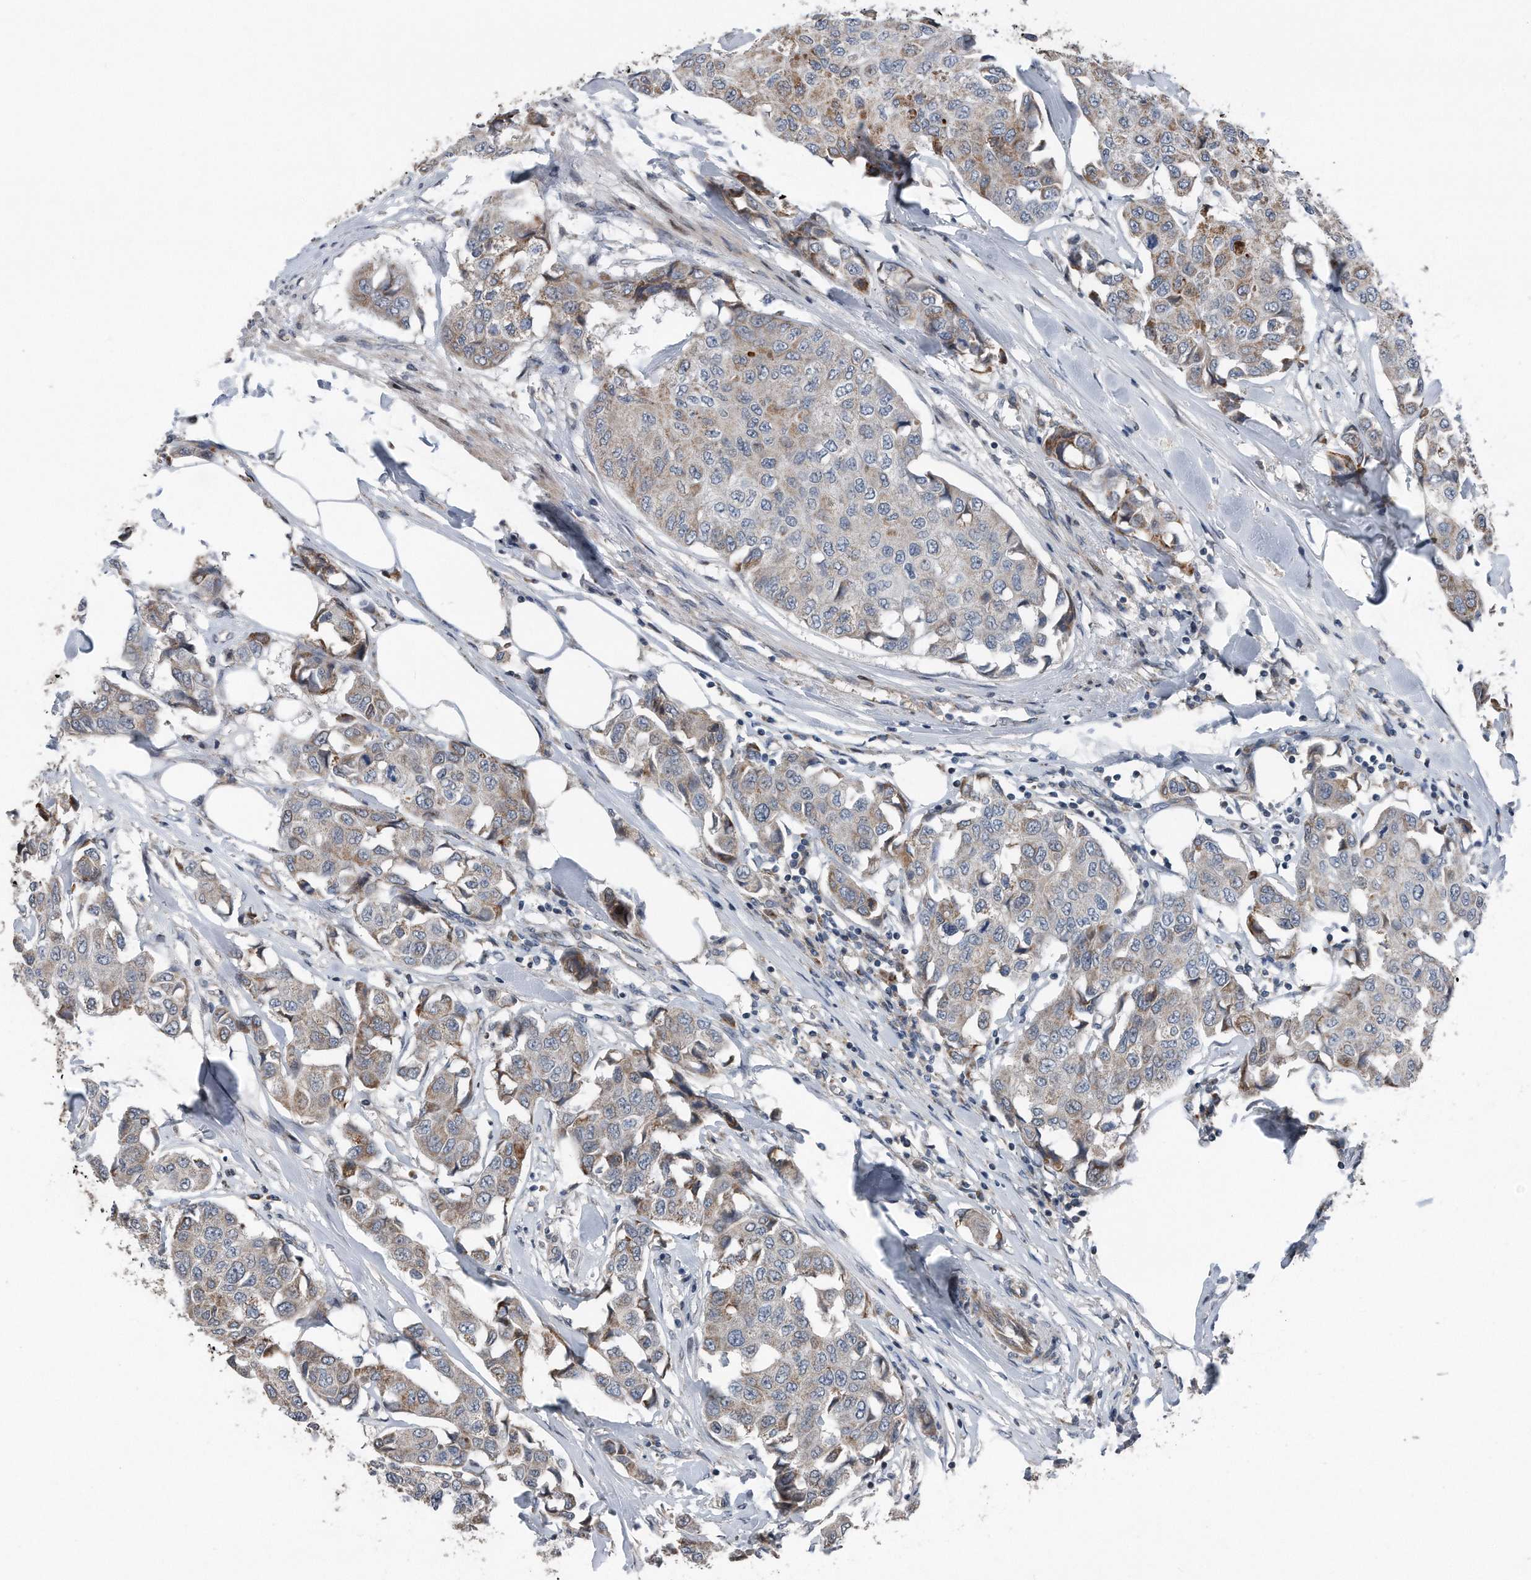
{"staining": {"intensity": "weak", "quantity": "<25%", "location": "cytoplasmic/membranous"}, "tissue": "breast cancer", "cell_type": "Tumor cells", "image_type": "cancer", "snomed": [{"axis": "morphology", "description": "Duct carcinoma"}, {"axis": "topography", "description": "Breast"}], "caption": "Micrograph shows no protein staining in tumor cells of breast cancer (infiltrating ductal carcinoma) tissue. (DAB (3,3'-diaminobenzidine) IHC, high magnification).", "gene": "DST", "patient": {"sex": "female", "age": 80}}